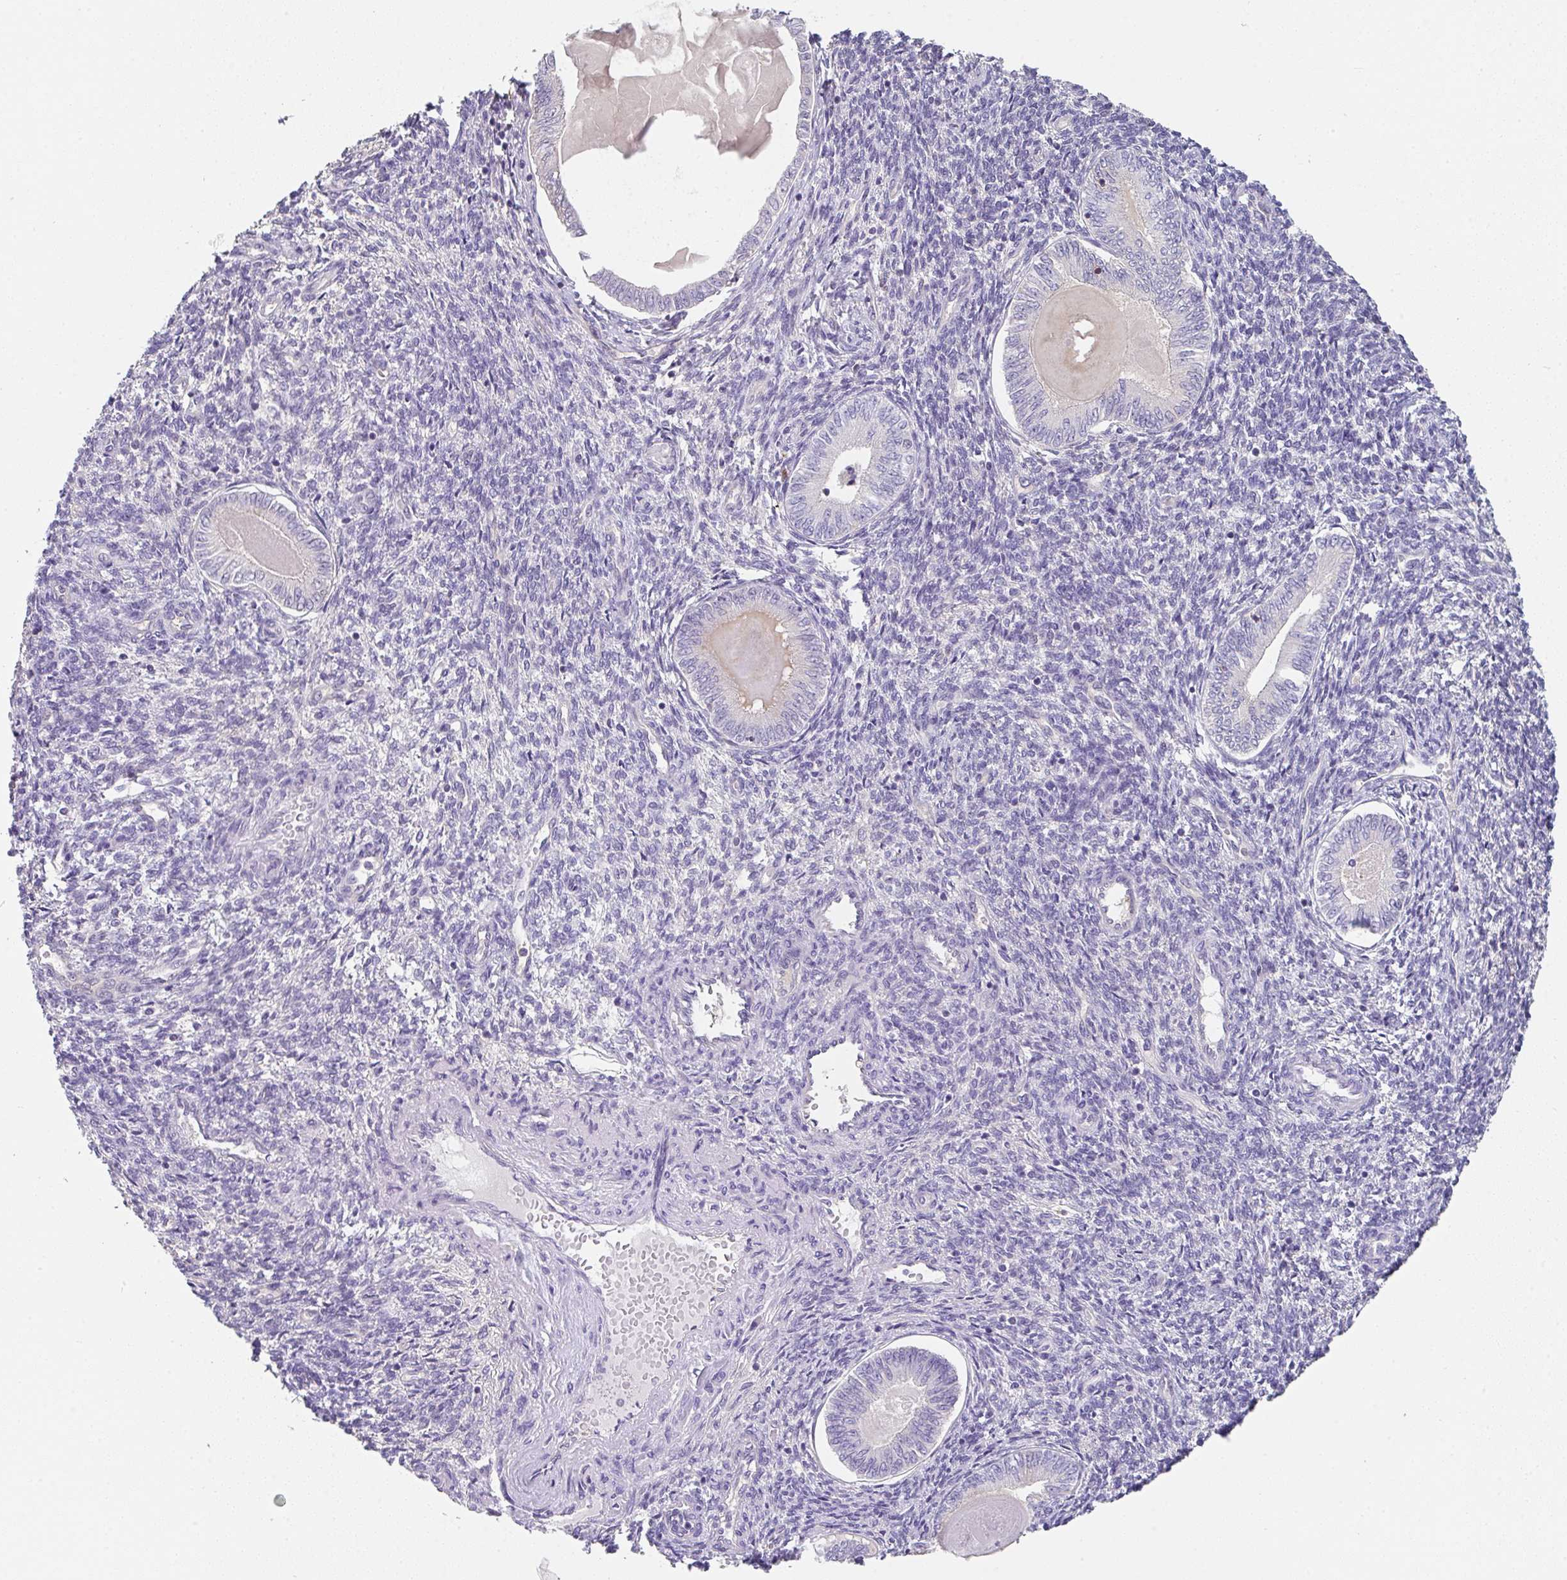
{"staining": {"intensity": "negative", "quantity": "none", "location": "none"}, "tissue": "endometrial cancer", "cell_type": "Tumor cells", "image_type": "cancer", "snomed": [{"axis": "morphology", "description": "Carcinoma, NOS"}, {"axis": "topography", "description": "Uterus"}], "caption": "A high-resolution micrograph shows immunohistochemistry (IHC) staining of carcinoma (endometrial), which shows no significant staining in tumor cells. Nuclei are stained in blue.", "gene": "DBN1", "patient": {"sex": "female", "age": 76}}